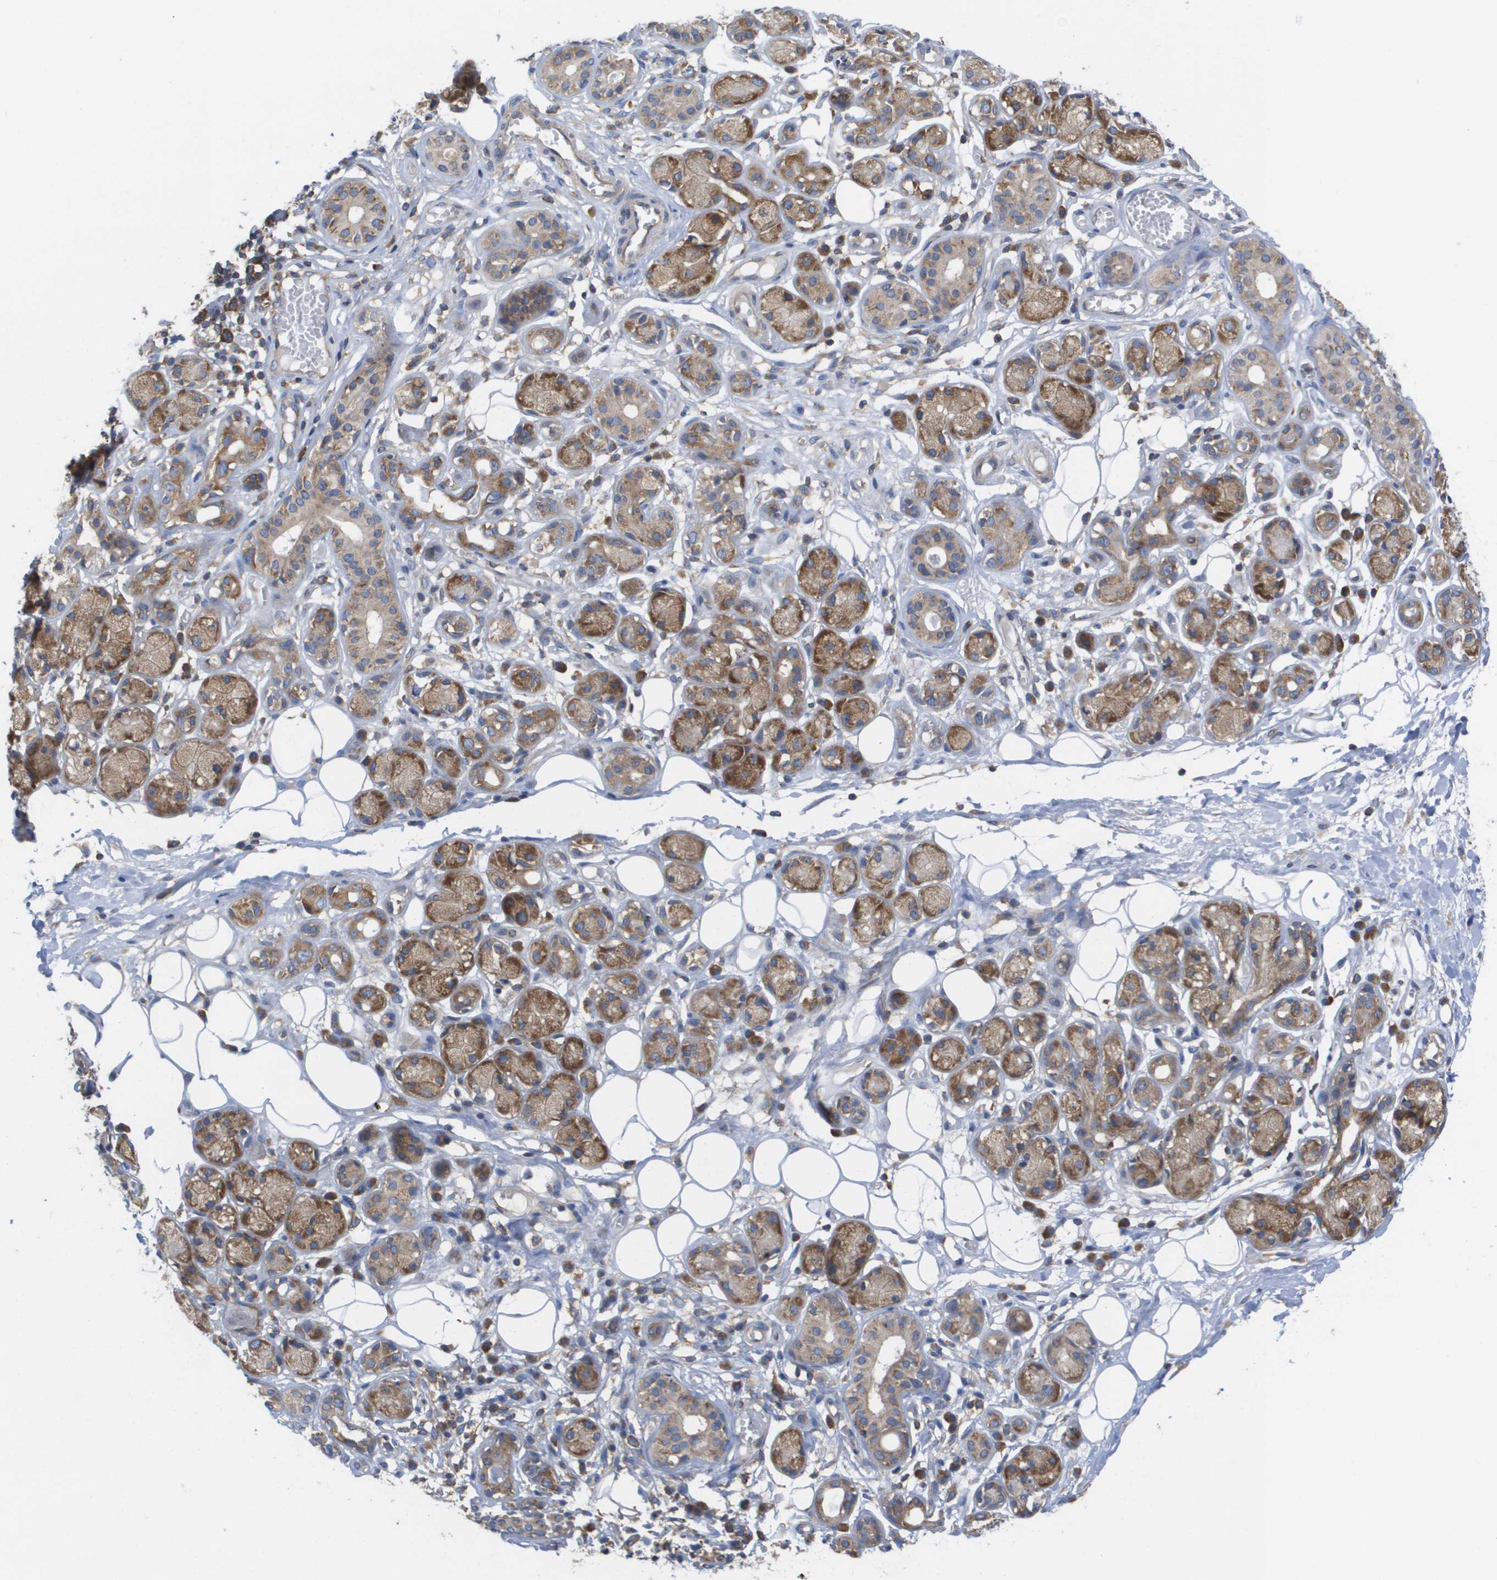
{"staining": {"intensity": "negative", "quantity": "none", "location": "none"}, "tissue": "adipose tissue", "cell_type": "Adipocytes", "image_type": "normal", "snomed": [{"axis": "morphology", "description": "Normal tissue, NOS"}, {"axis": "morphology", "description": "Inflammation, NOS"}, {"axis": "topography", "description": "Salivary gland"}, {"axis": "topography", "description": "Peripheral nerve tissue"}], "caption": "Benign adipose tissue was stained to show a protein in brown. There is no significant staining in adipocytes. Nuclei are stained in blue.", "gene": "EIF4G2", "patient": {"sex": "female", "age": 75}}